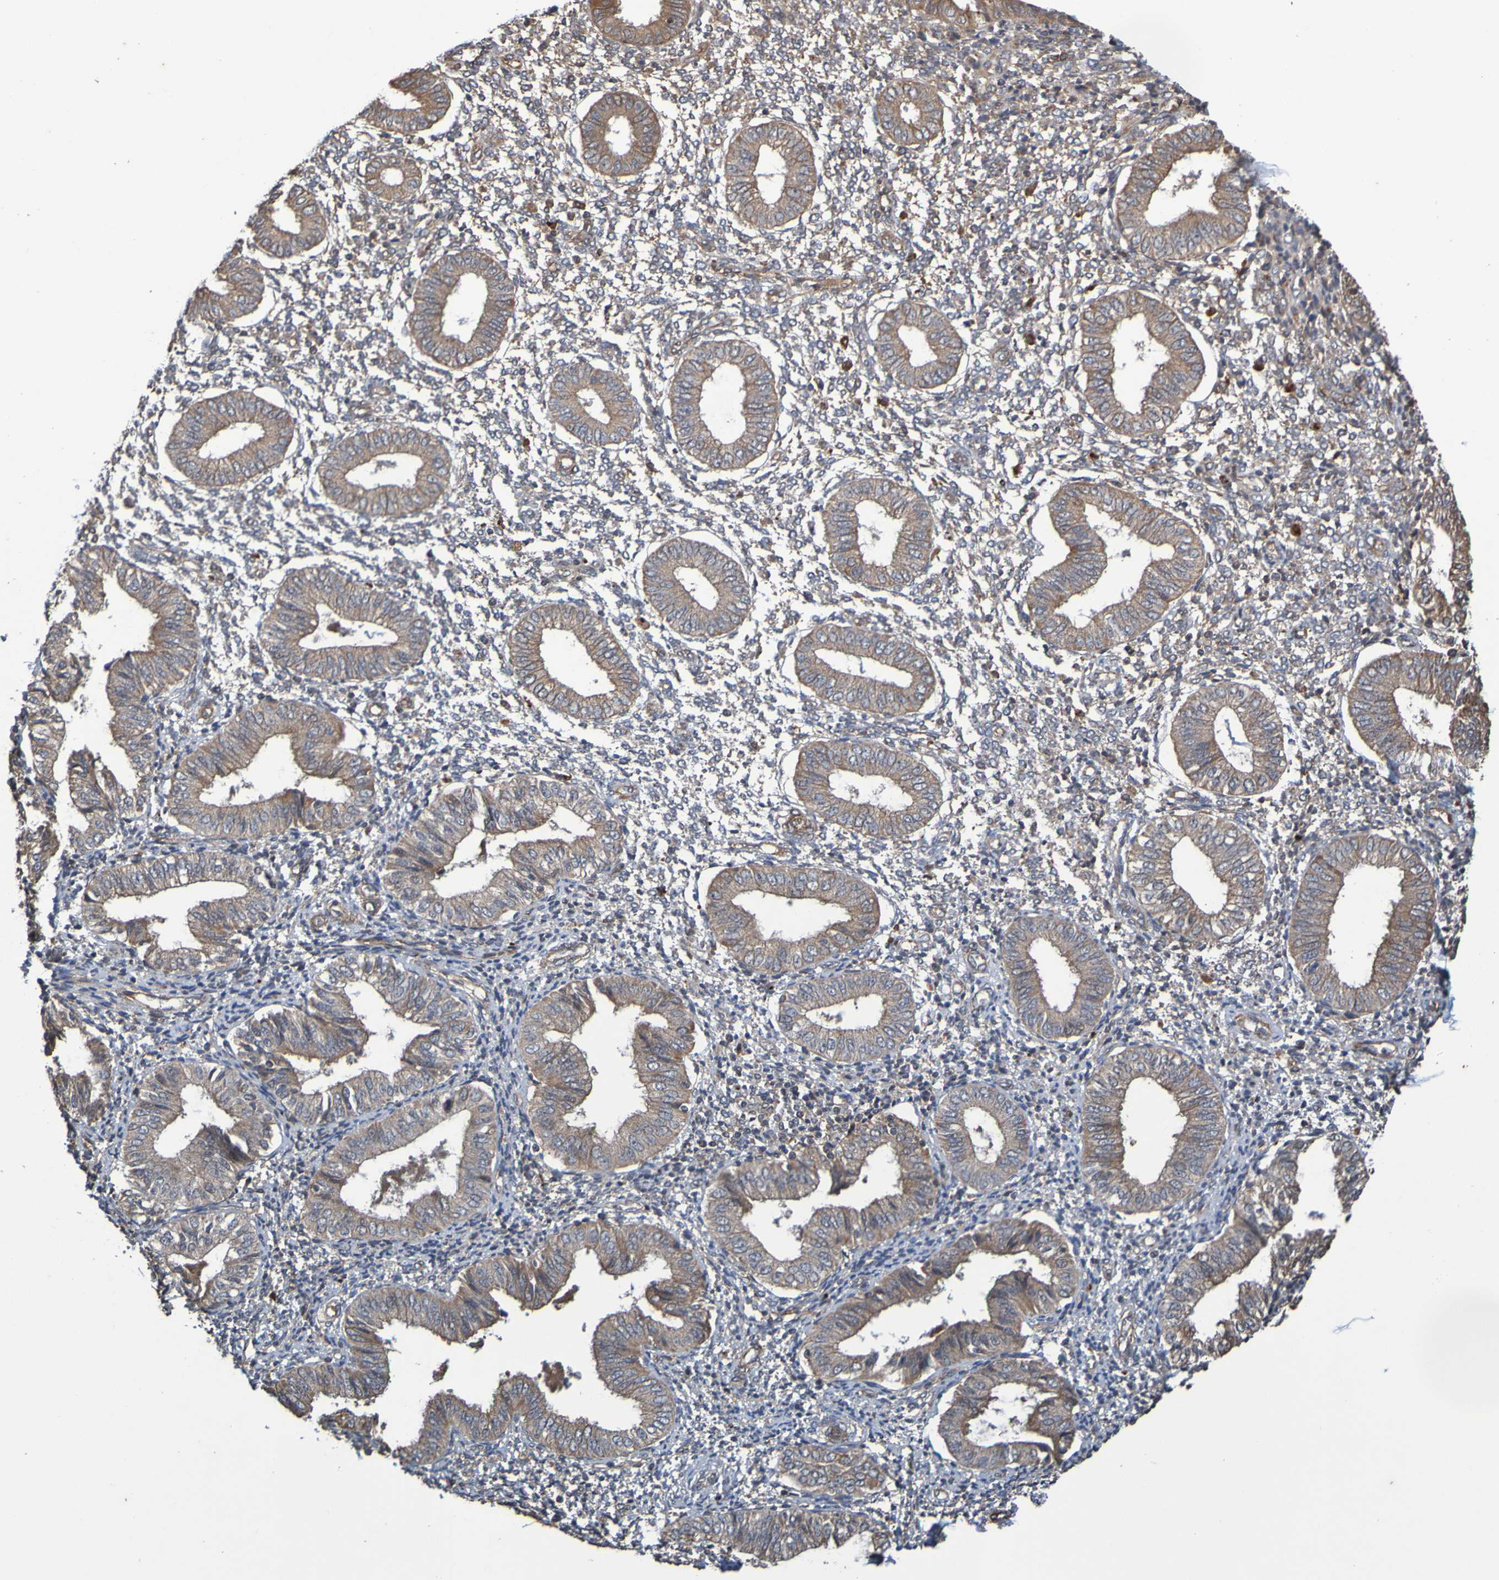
{"staining": {"intensity": "weak", "quantity": "<25%", "location": "cytoplasmic/membranous"}, "tissue": "endometrium", "cell_type": "Cells in endometrial stroma", "image_type": "normal", "snomed": [{"axis": "morphology", "description": "Normal tissue, NOS"}, {"axis": "topography", "description": "Endometrium"}], "caption": "Immunohistochemistry micrograph of unremarkable endometrium stained for a protein (brown), which shows no staining in cells in endometrial stroma.", "gene": "UCN", "patient": {"sex": "female", "age": 50}}